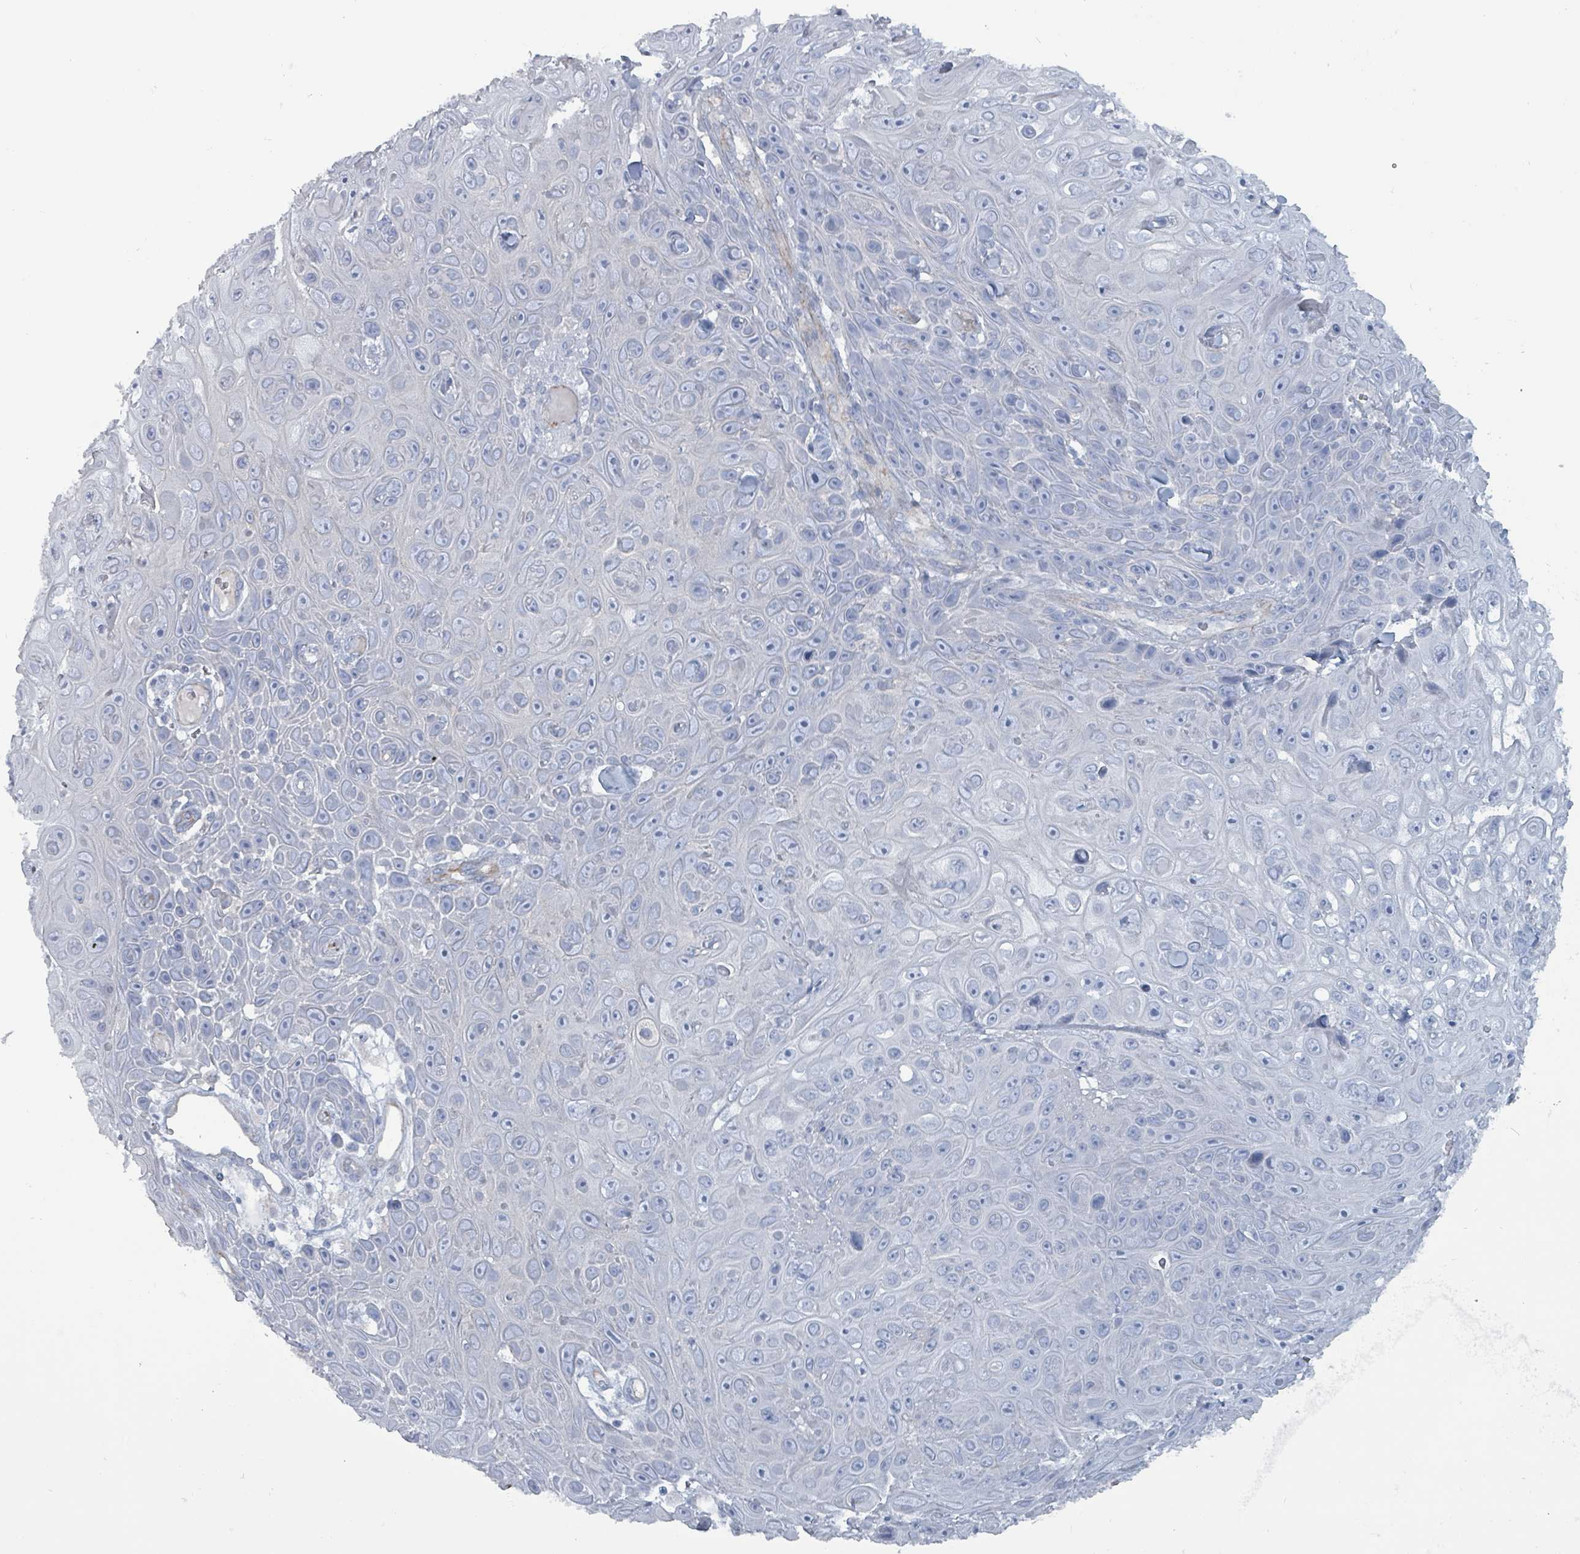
{"staining": {"intensity": "negative", "quantity": "none", "location": "none"}, "tissue": "skin cancer", "cell_type": "Tumor cells", "image_type": "cancer", "snomed": [{"axis": "morphology", "description": "Squamous cell carcinoma, NOS"}, {"axis": "topography", "description": "Skin"}], "caption": "Tumor cells show no significant protein positivity in skin cancer (squamous cell carcinoma). (DAB IHC visualized using brightfield microscopy, high magnification).", "gene": "TAAR5", "patient": {"sex": "male", "age": 82}}